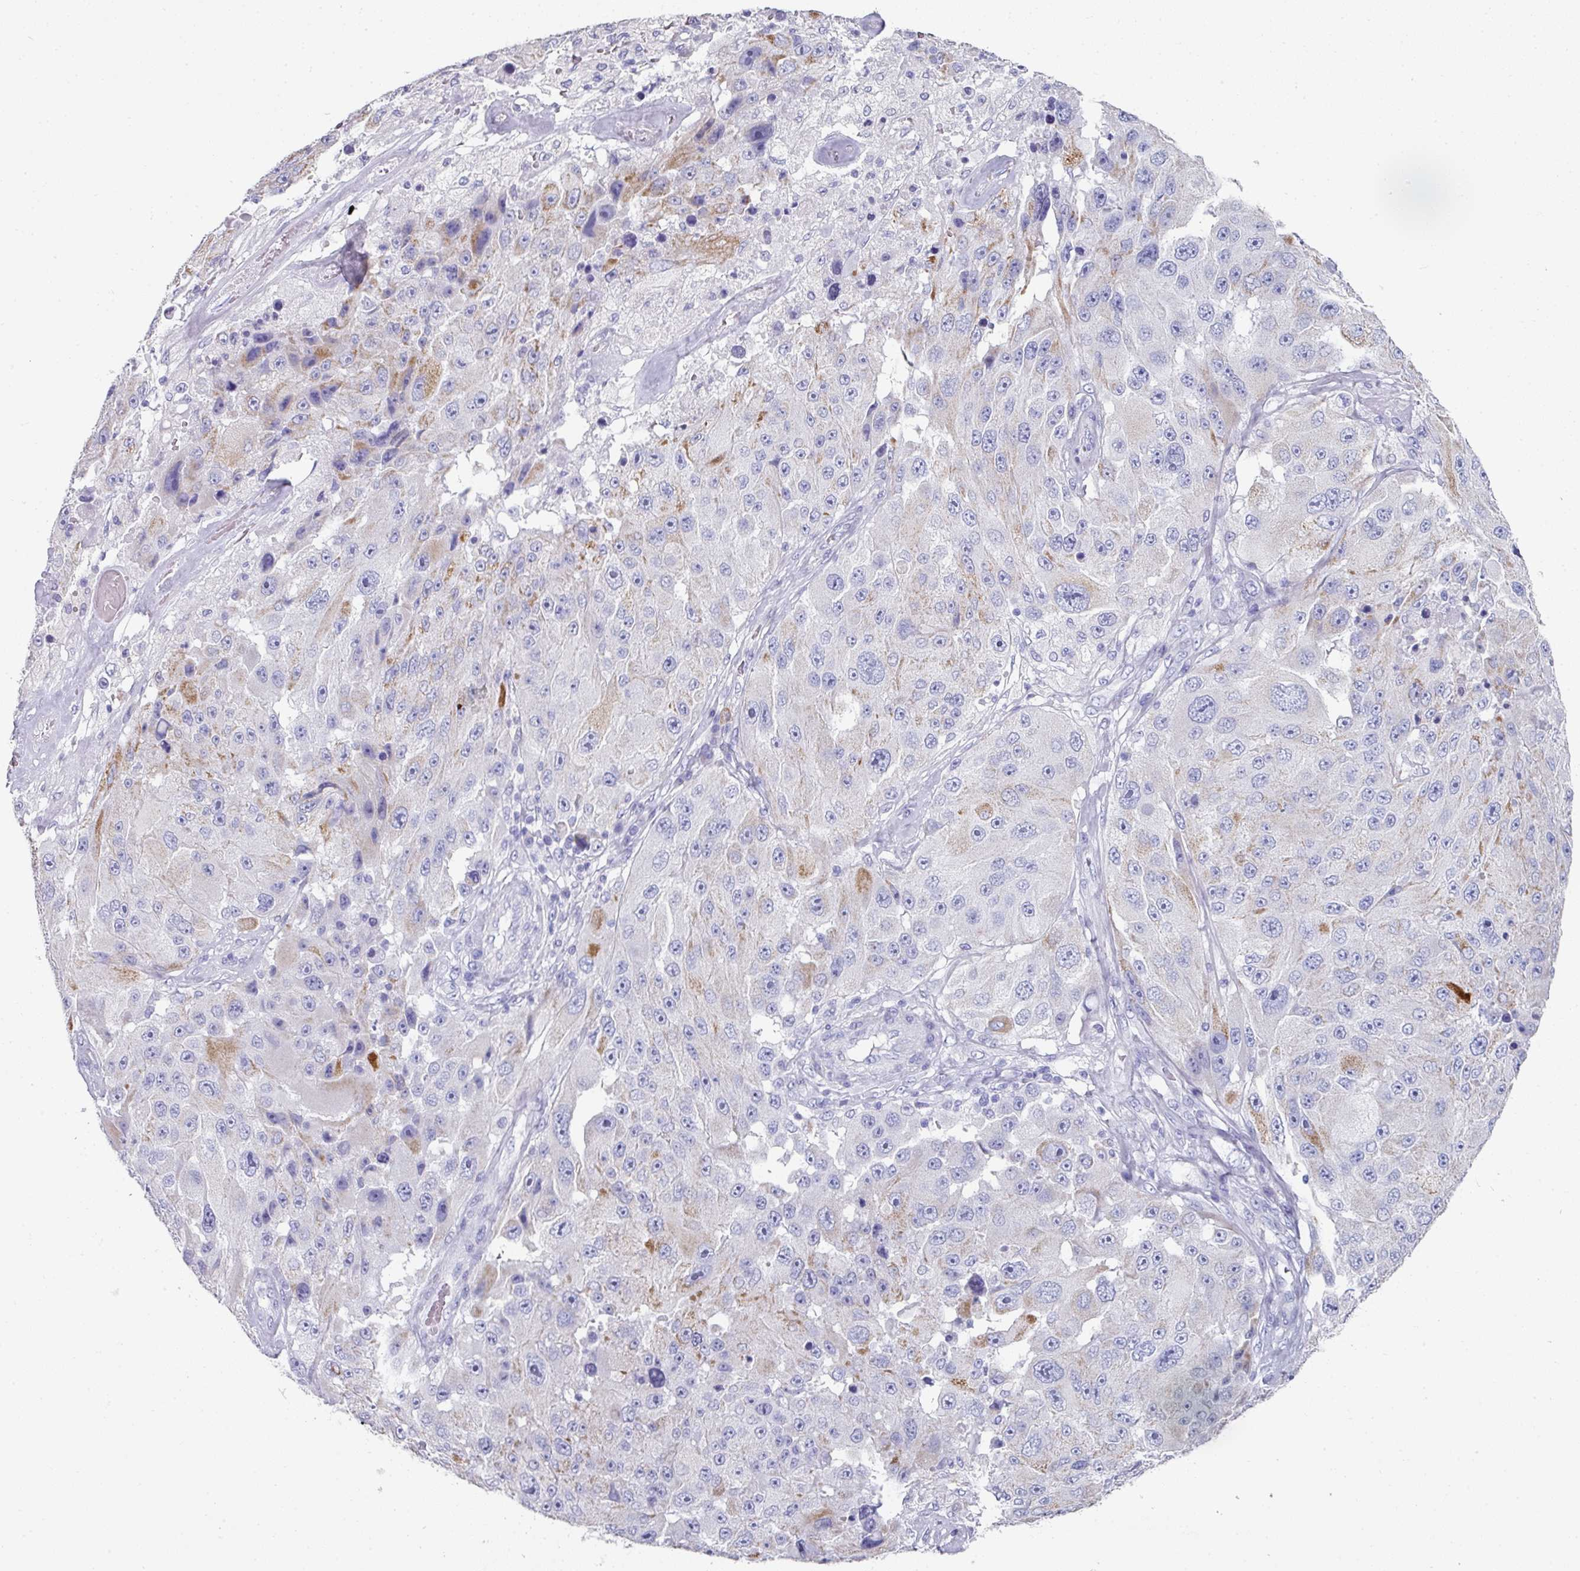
{"staining": {"intensity": "negative", "quantity": "none", "location": "none"}, "tissue": "melanoma", "cell_type": "Tumor cells", "image_type": "cancer", "snomed": [{"axis": "morphology", "description": "Malignant melanoma, Metastatic site"}, {"axis": "topography", "description": "Lymph node"}], "caption": "Immunohistochemistry (IHC) of human malignant melanoma (metastatic site) reveals no positivity in tumor cells.", "gene": "SETBP1", "patient": {"sex": "male", "age": 62}}